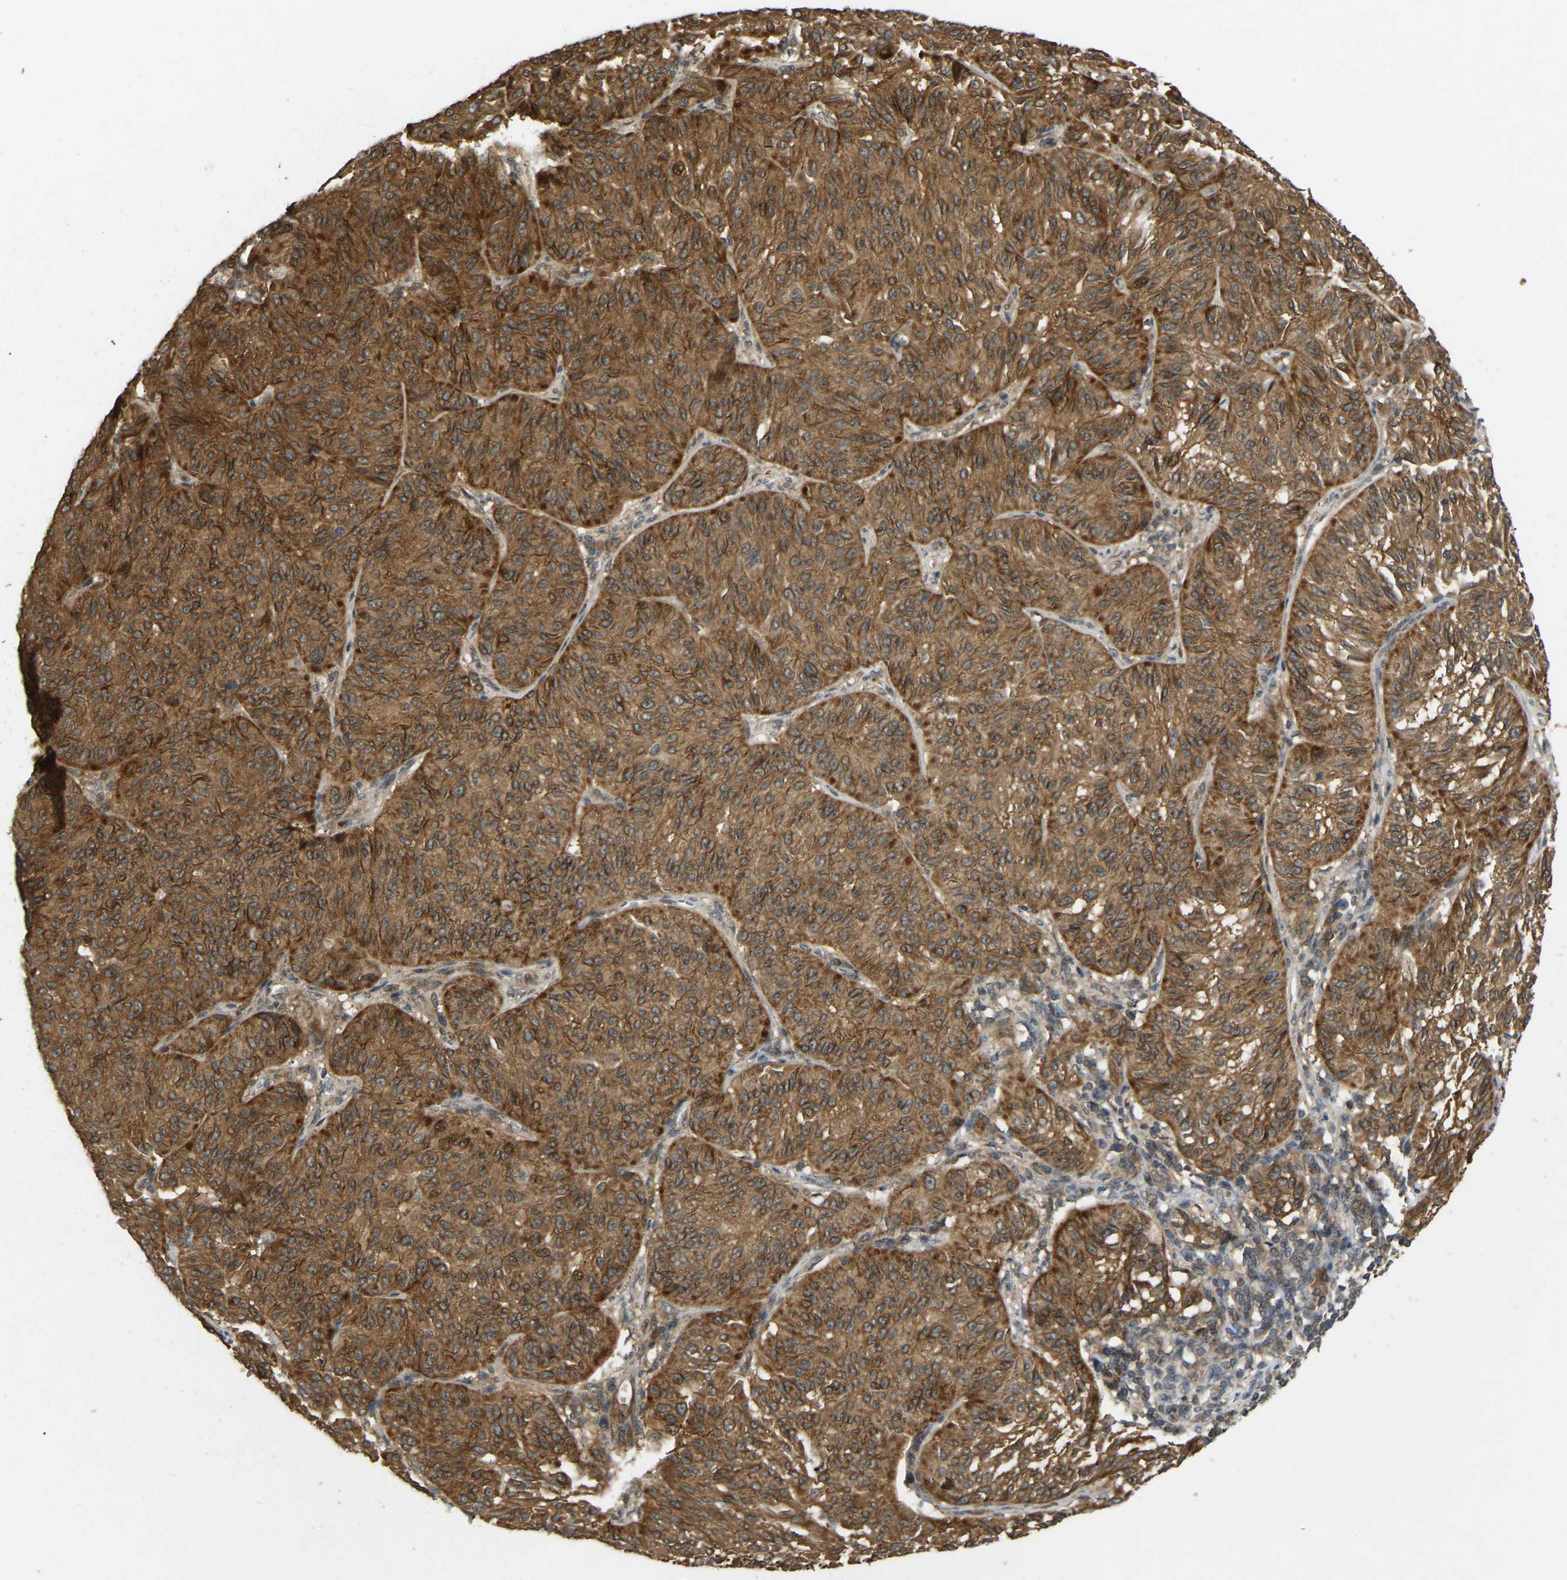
{"staining": {"intensity": "moderate", "quantity": ">75%", "location": "cytoplasmic/membranous,nuclear"}, "tissue": "melanoma", "cell_type": "Tumor cells", "image_type": "cancer", "snomed": [{"axis": "morphology", "description": "Malignant melanoma, NOS"}, {"axis": "topography", "description": "Skin"}], "caption": "Protein analysis of melanoma tissue reveals moderate cytoplasmic/membranous and nuclear staining in about >75% of tumor cells.", "gene": "KIAA1549", "patient": {"sex": "female", "age": 72}}